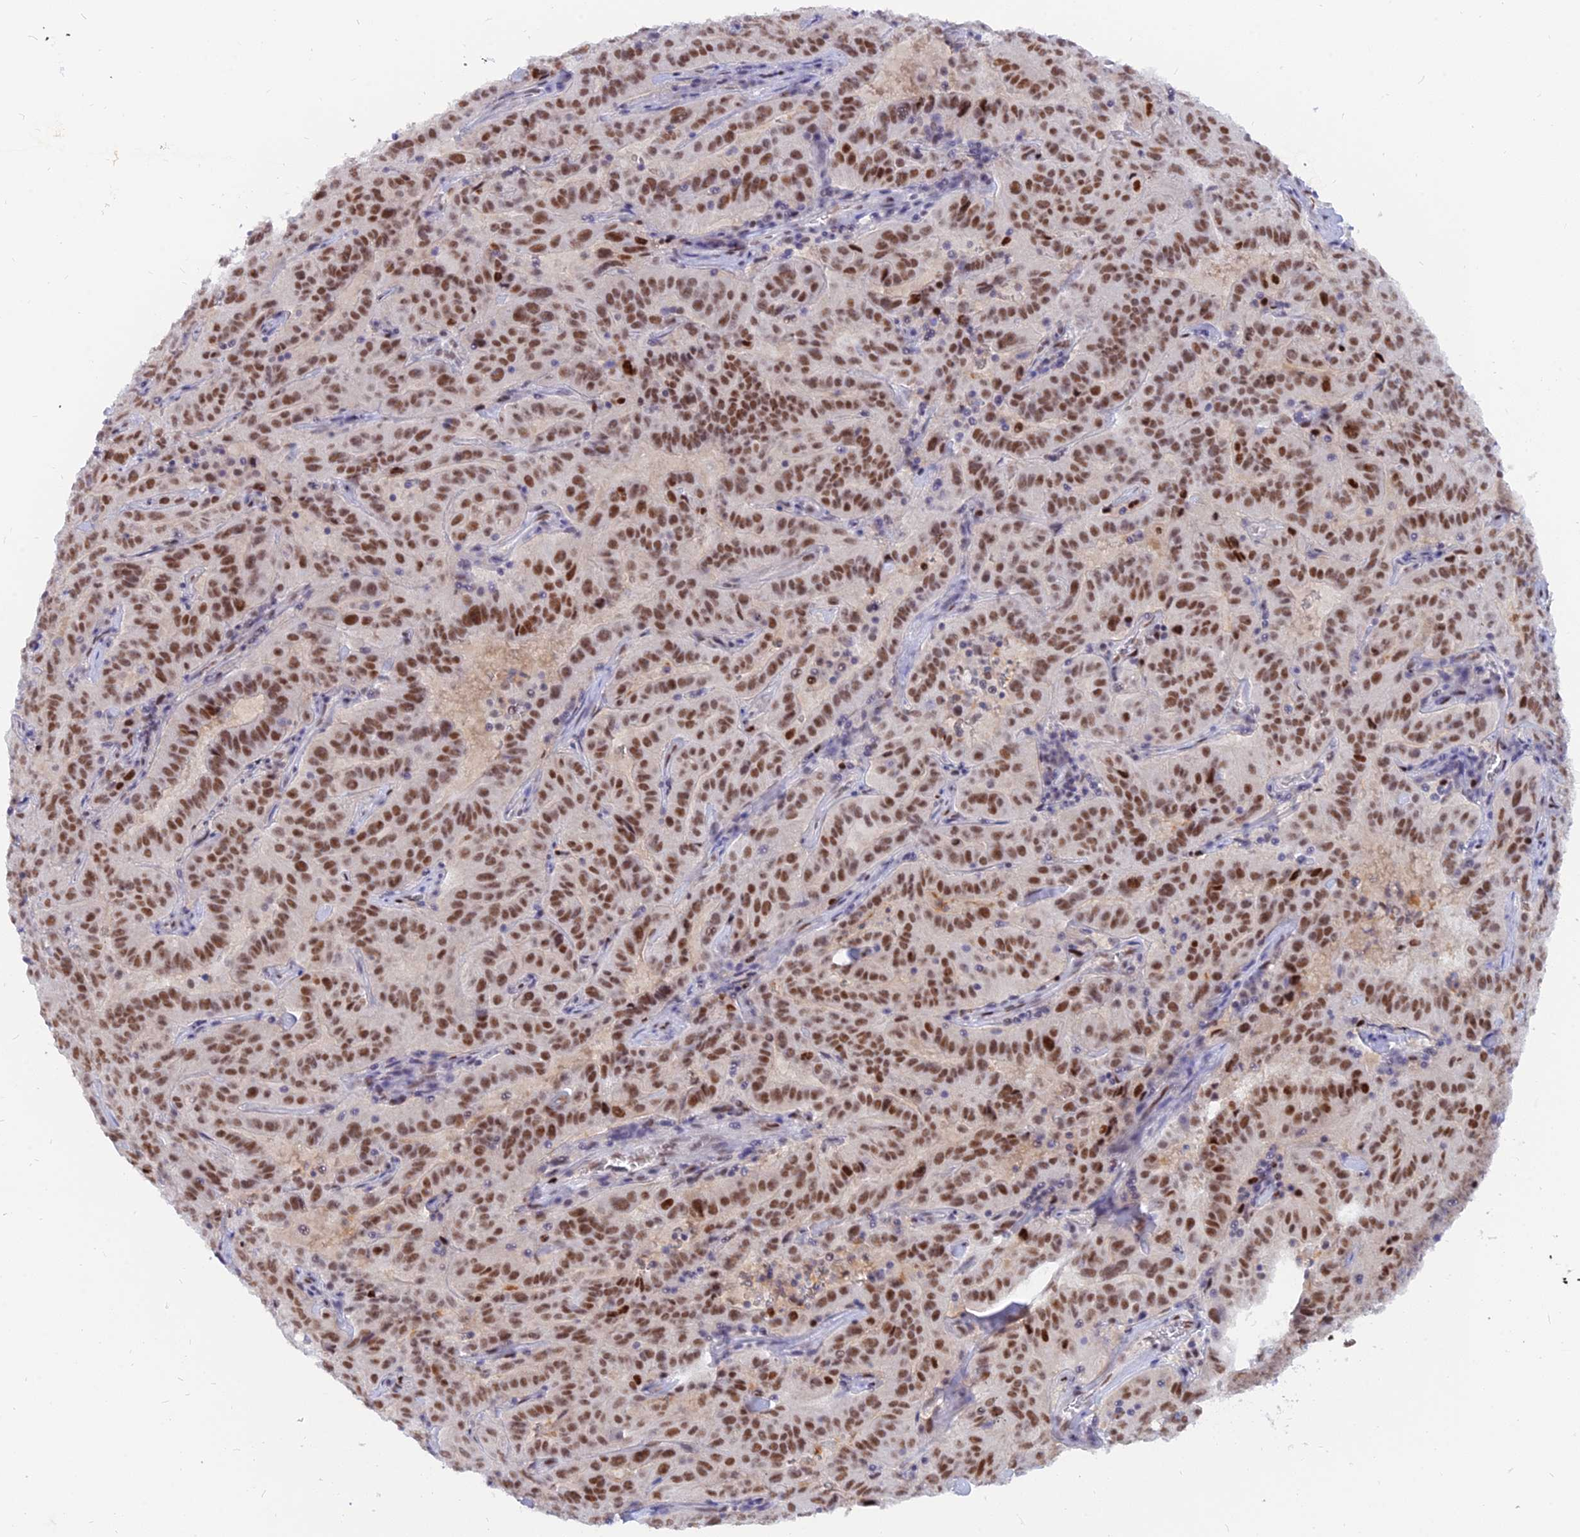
{"staining": {"intensity": "moderate", "quantity": ">75%", "location": "nuclear"}, "tissue": "pancreatic cancer", "cell_type": "Tumor cells", "image_type": "cancer", "snomed": [{"axis": "morphology", "description": "Adenocarcinoma, NOS"}, {"axis": "topography", "description": "Pancreas"}], "caption": "Human adenocarcinoma (pancreatic) stained with a protein marker demonstrates moderate staining in tumor cells.", "gene": "DPY30", "patient": {"sex": "male", "age": 63}}